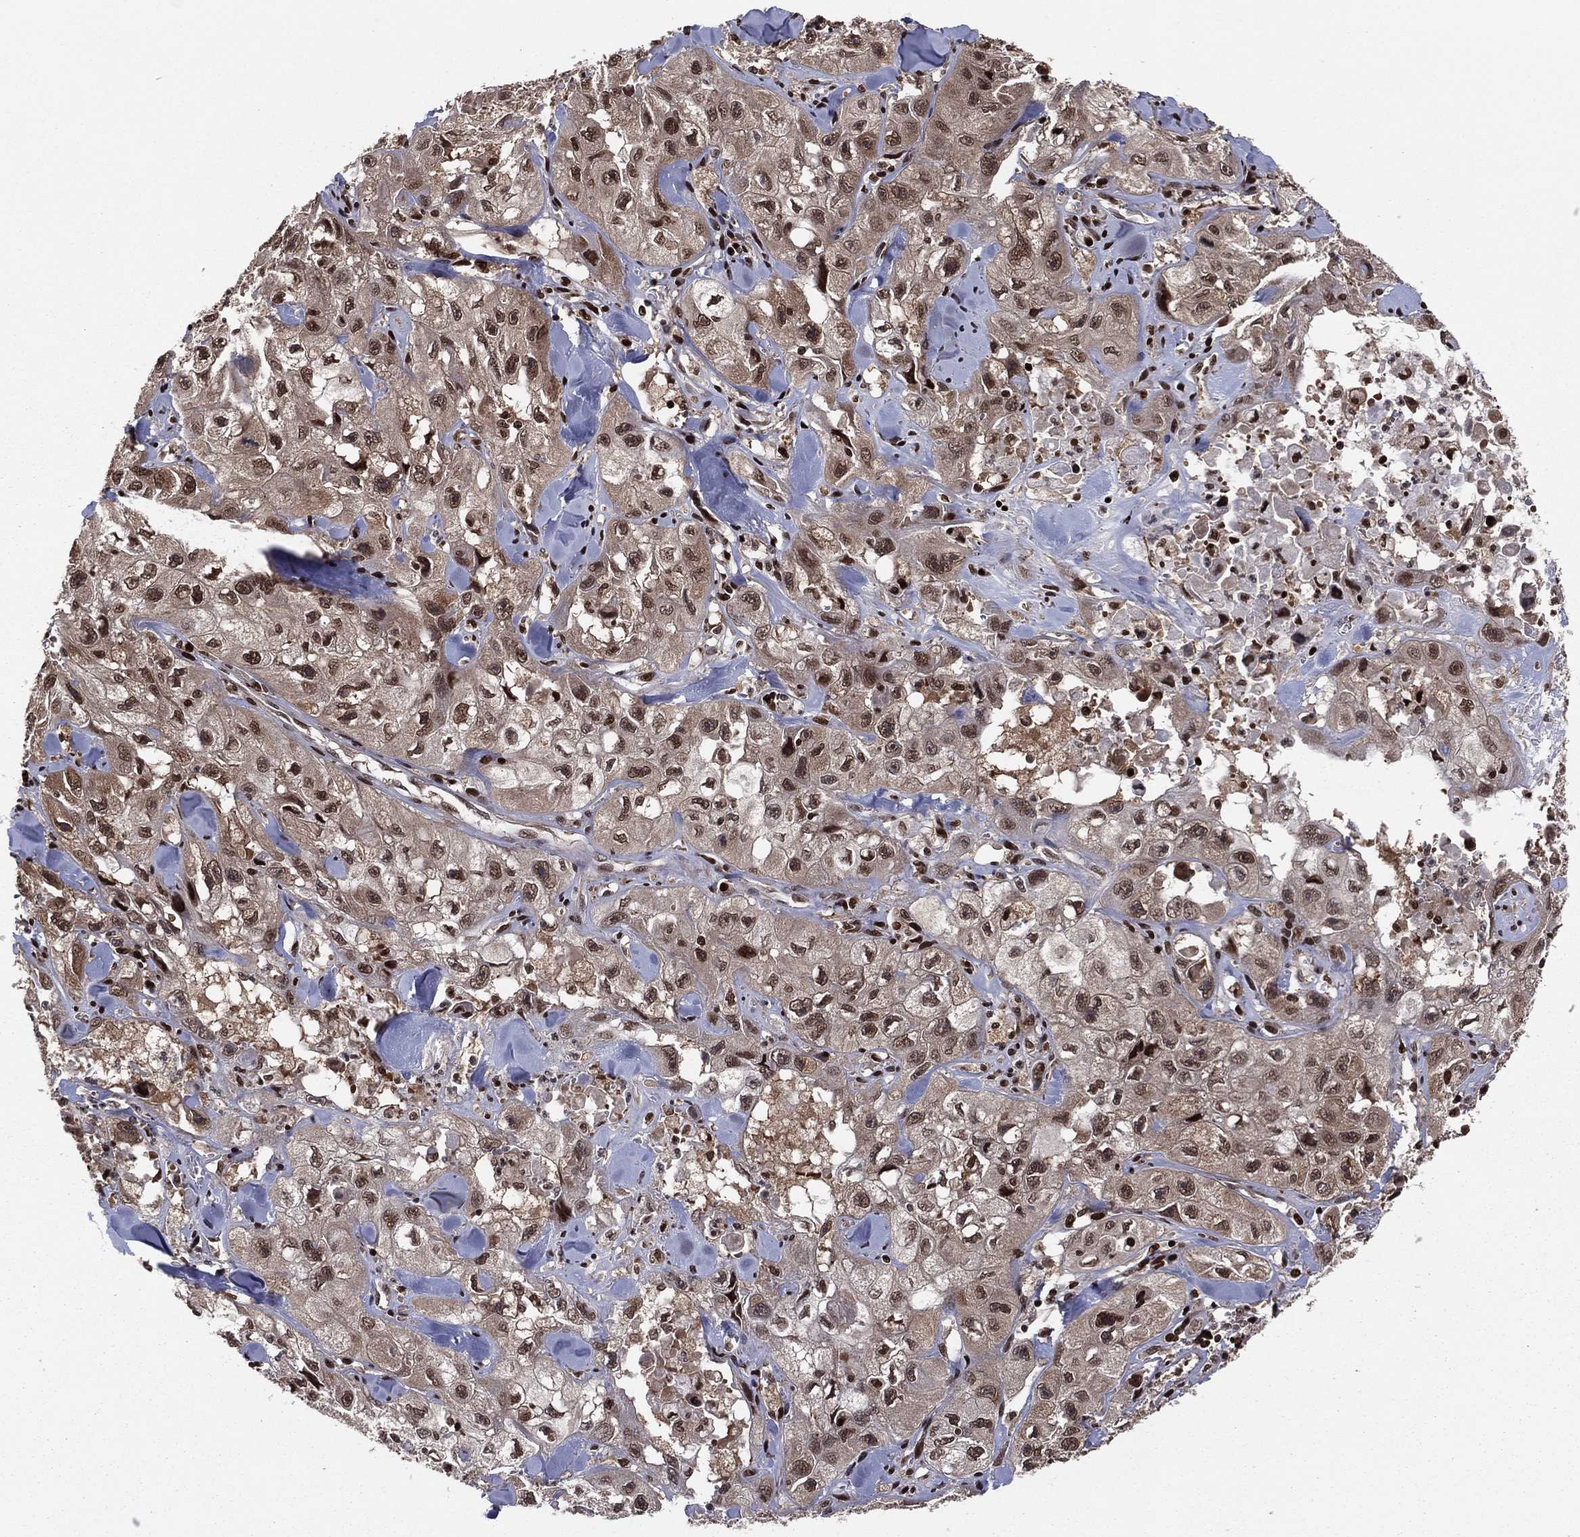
{"staining": {"intensity": "strong", "quantity": "25%-75%", "location": "cytoplasmic/membranous,nuclear"}, "tissue": "skin cancer", "cell_type": "Tumor cells", "image_type": "cancer", "snomed": [{"axis": "morphology", "description": "Squamous cell carcinoma, NOS"}, {"axis": "topography", "description": "Skin"}, {"axis": "topography", "description": "Subcutis"}], "caption": "Skin squamous cell carcinoma tissue demonstrates strong cytoplasmic/membranous and nuclear staining in approximately 25%-75% of tumor cells, visualized by immunohistochemistry.", "gene": "PSMA1", "patient": {"sex": "male", "age": 73}}